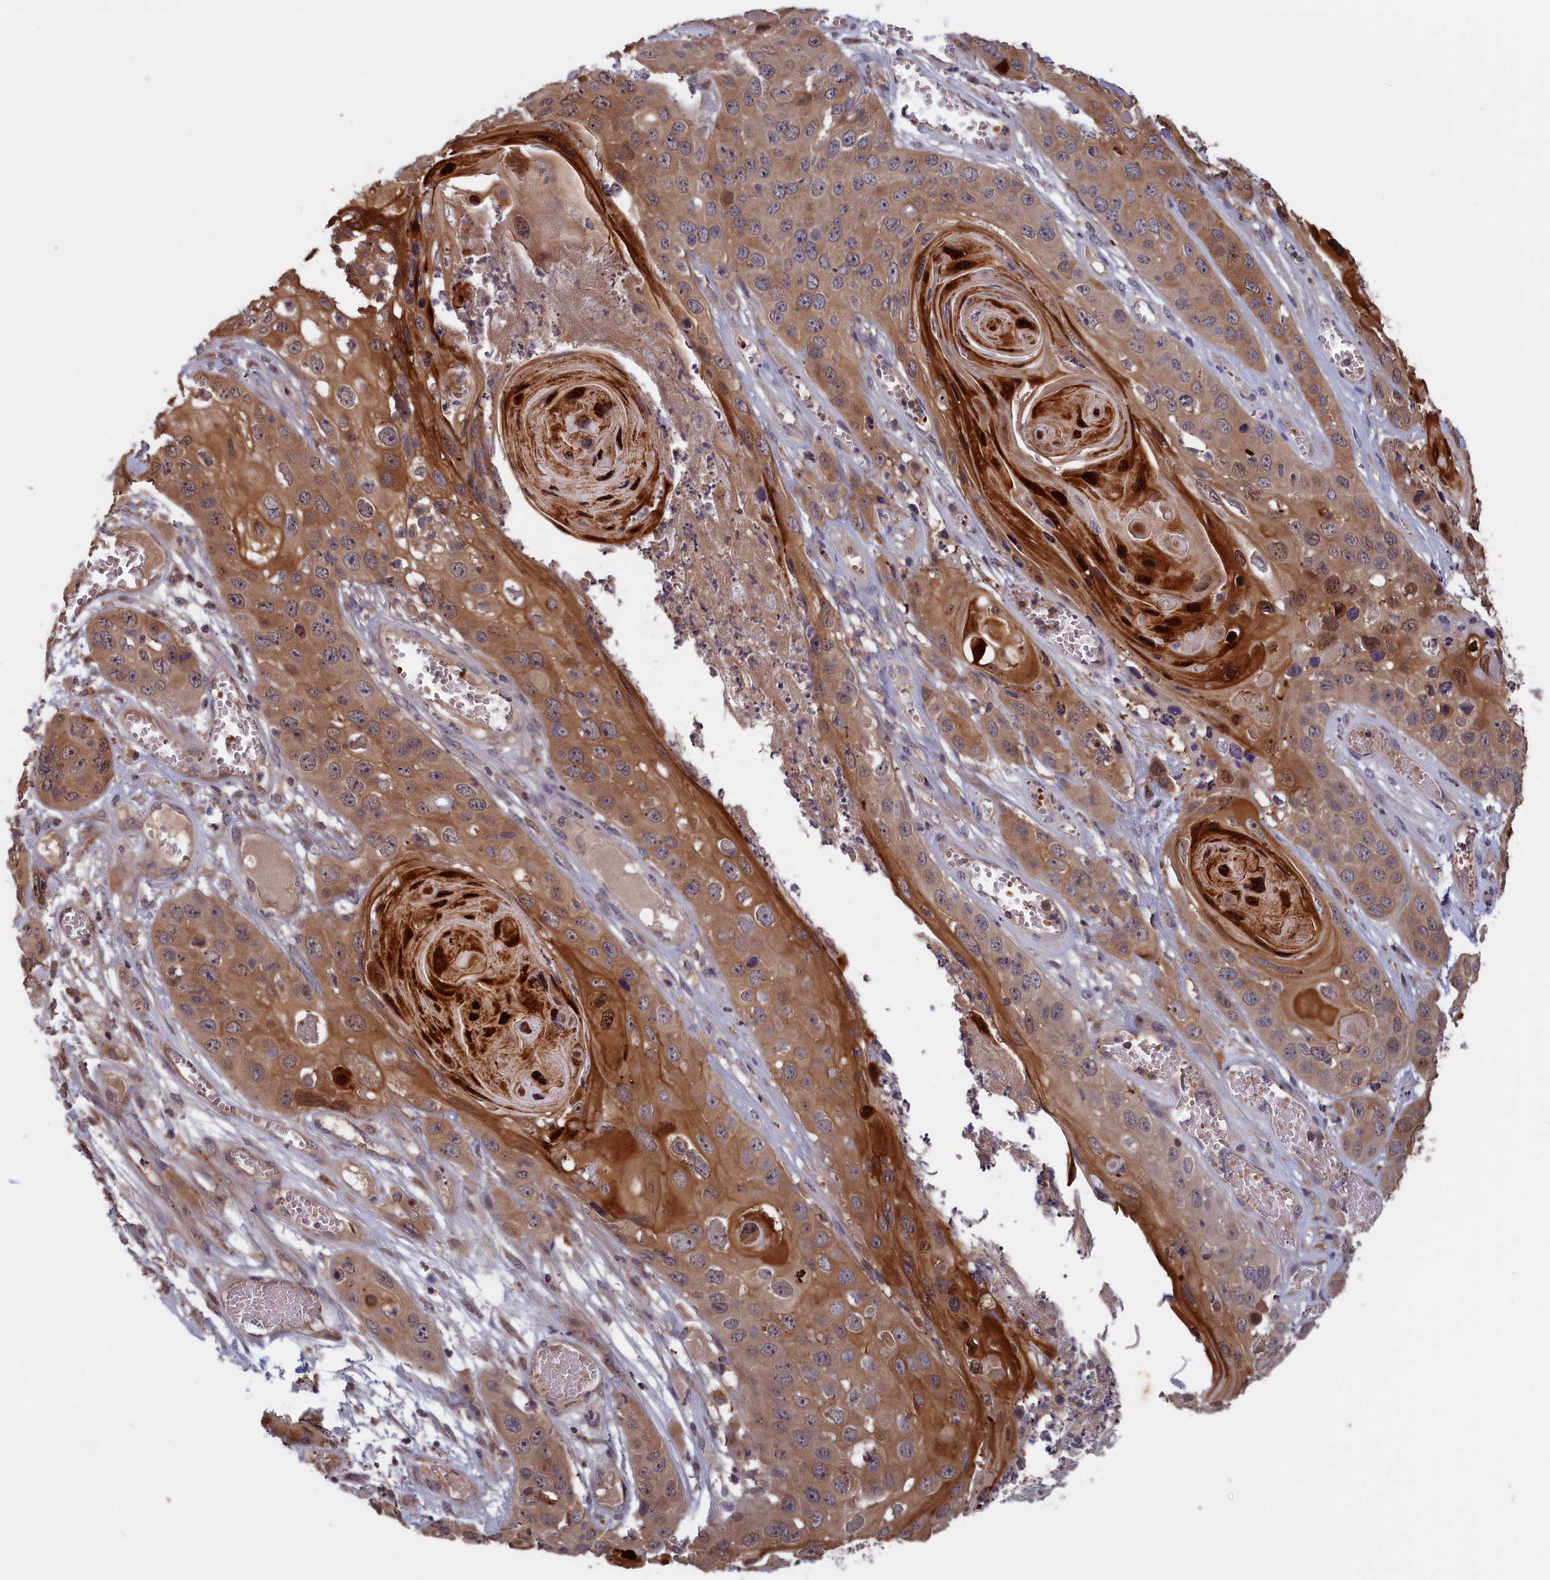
{"staining": {"intensity": "moderate", "quantity": ">75%", "location": "cytoplasmic/membranous"}, "tissue": "skin cancer", "cell_type": "Tumor cells", "image_type": "cancer", "snomed": [{"axis": "morphology", "description": "Squamous cell carcinoma, NOS"}, {"axis": "topography", "description": "Skin"}], "caption": "Moderate cytoplasmic/membranous expression for a protein is identified in about >75% of tumor cells of squamous cell carcinoma (skin) using immunohistochemistry.", "gene": "CACTIN", "patient": {"sex": "male", "age": 55}}